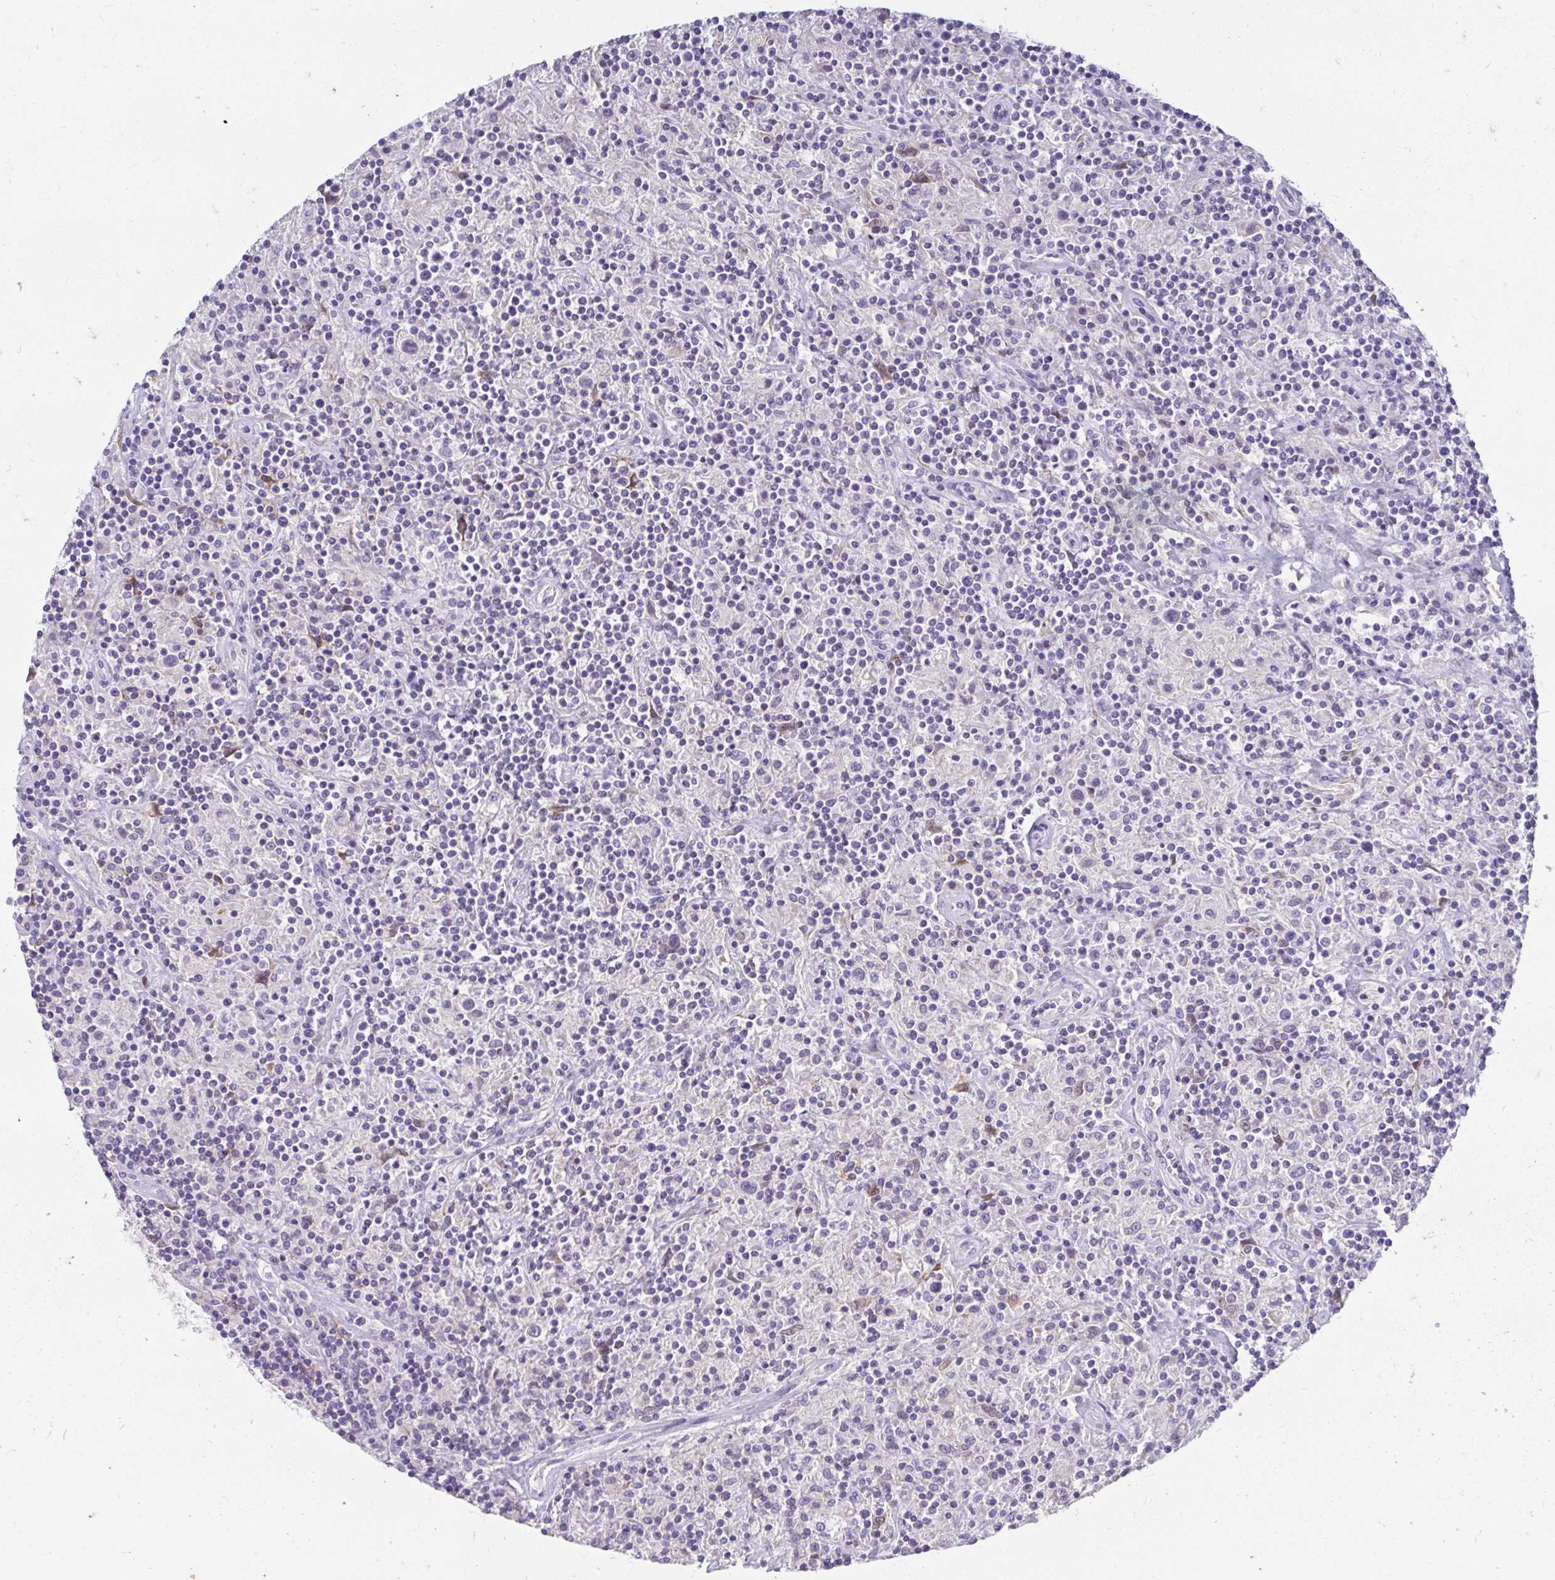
{"staining": {"intensity": "negative", "quantity": "none", "location": "none"}, "tissue": "lymphoma", "cell_type": "Tumor cells", "image_type": "cancer", "snomed": [{"axis": "morphology", "description": "Hodgkin's disease, NOS"}, {"axis": "topography", "description": "Lymph node"}], "caption": "Protein analysis of Hodgkin's disease demonstrates no significant staining in tumor cells. (DAB immunohistochemistry (IHC), high magnification).", "gene": "ADH1A", "patient": {"sex": "male", "age": 70}}